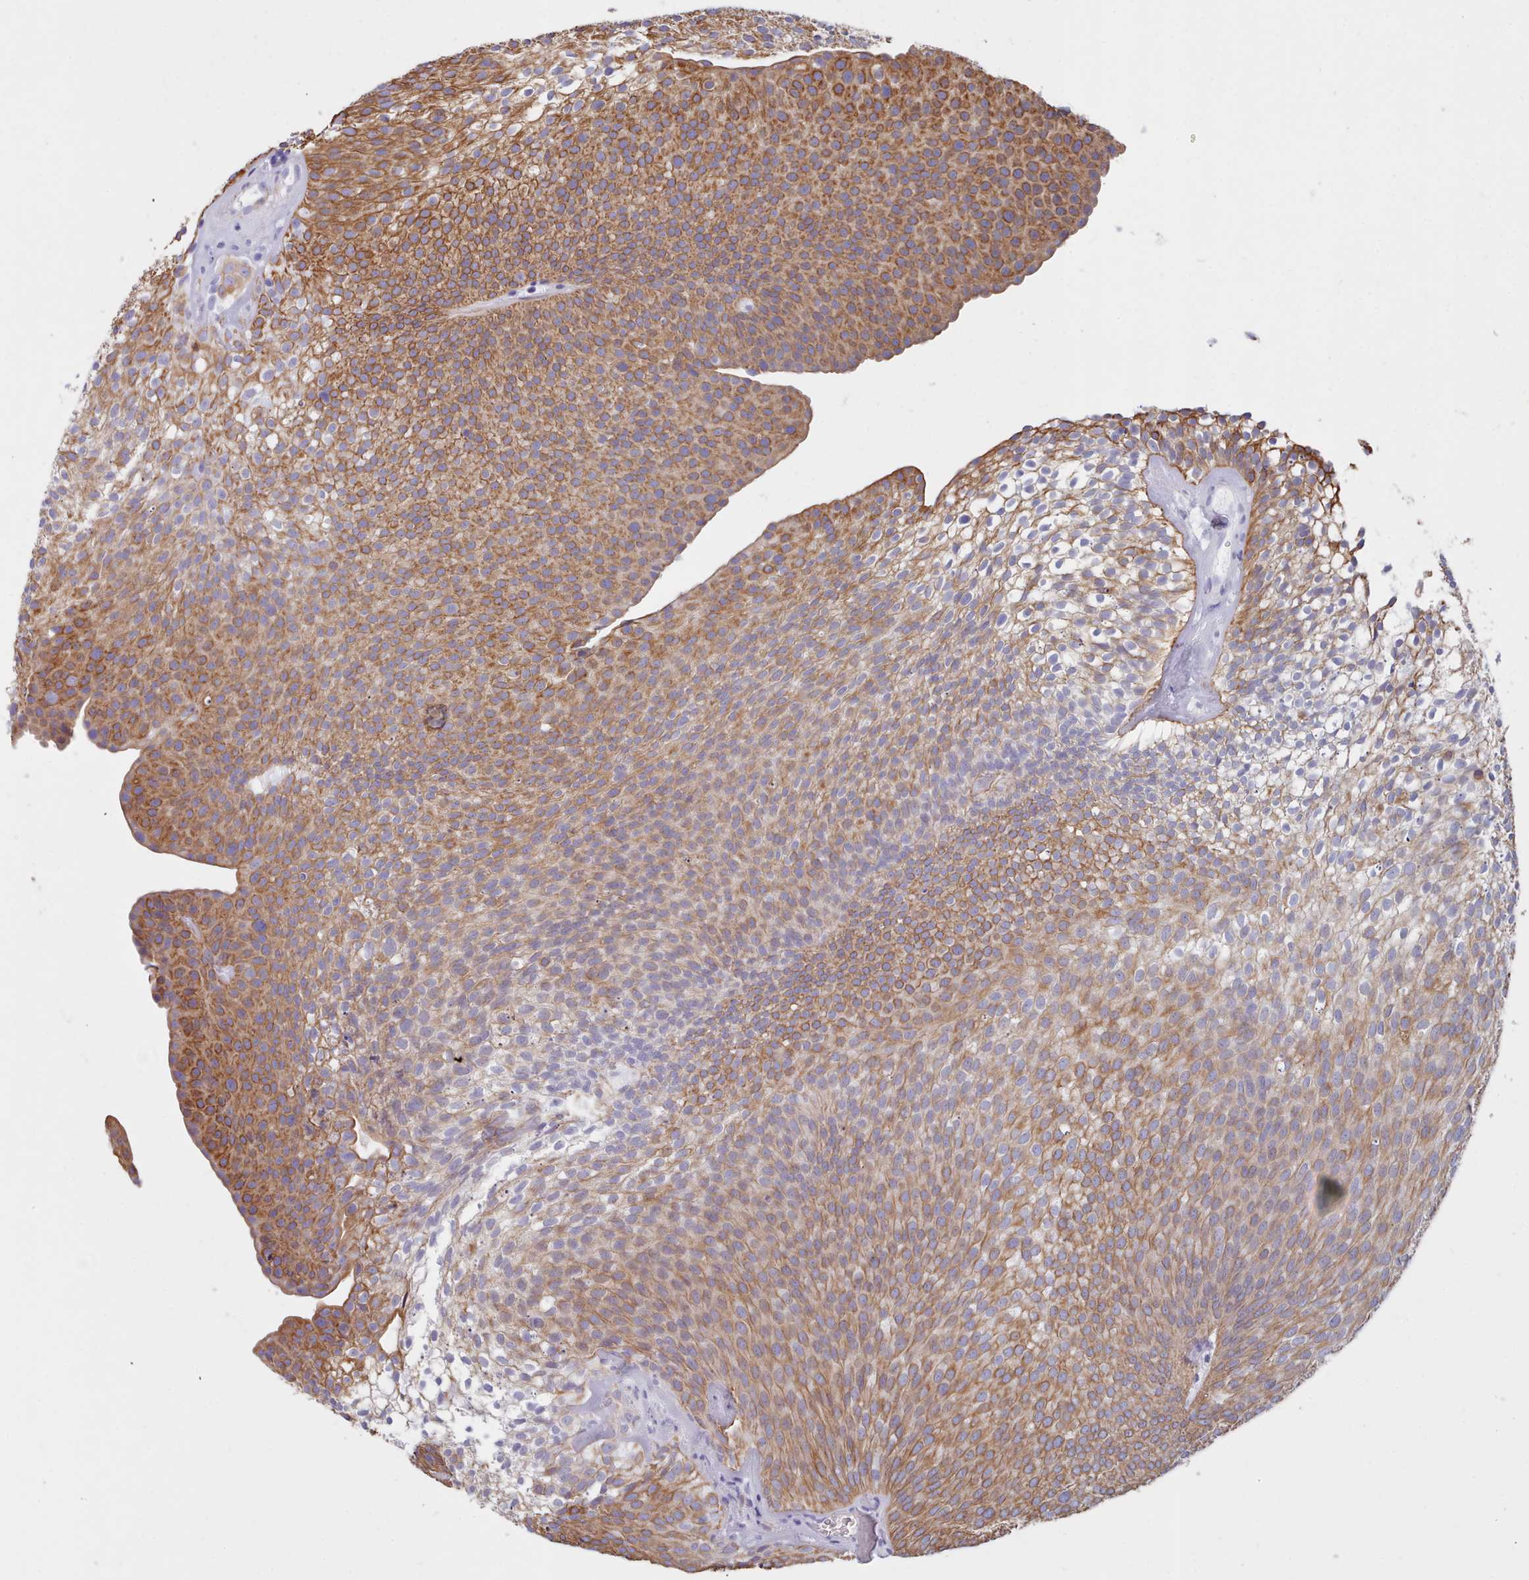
{"staining": {"intensity": "moderate", "quantity": ">75%", "location": "cytoplasmic/membranous"}, "tissue": "urothelial cancer", "cell_type": "Tumor cells", "image_type": "cancer", "snomed": [{"axis": "morphology", "description": "Urothelial carcinoma, Low grade"}, {"axis": "topography", "description": "Urinary bladder"}], "caption": "Urothelial cancer was stained to show a protein in brown. There is medium levels of moderate cytoplasmic/membranous staining in approximately >75% of tumor cells.", "gene": "FPGS", "patient": {"sex": "male", "age": 91}}